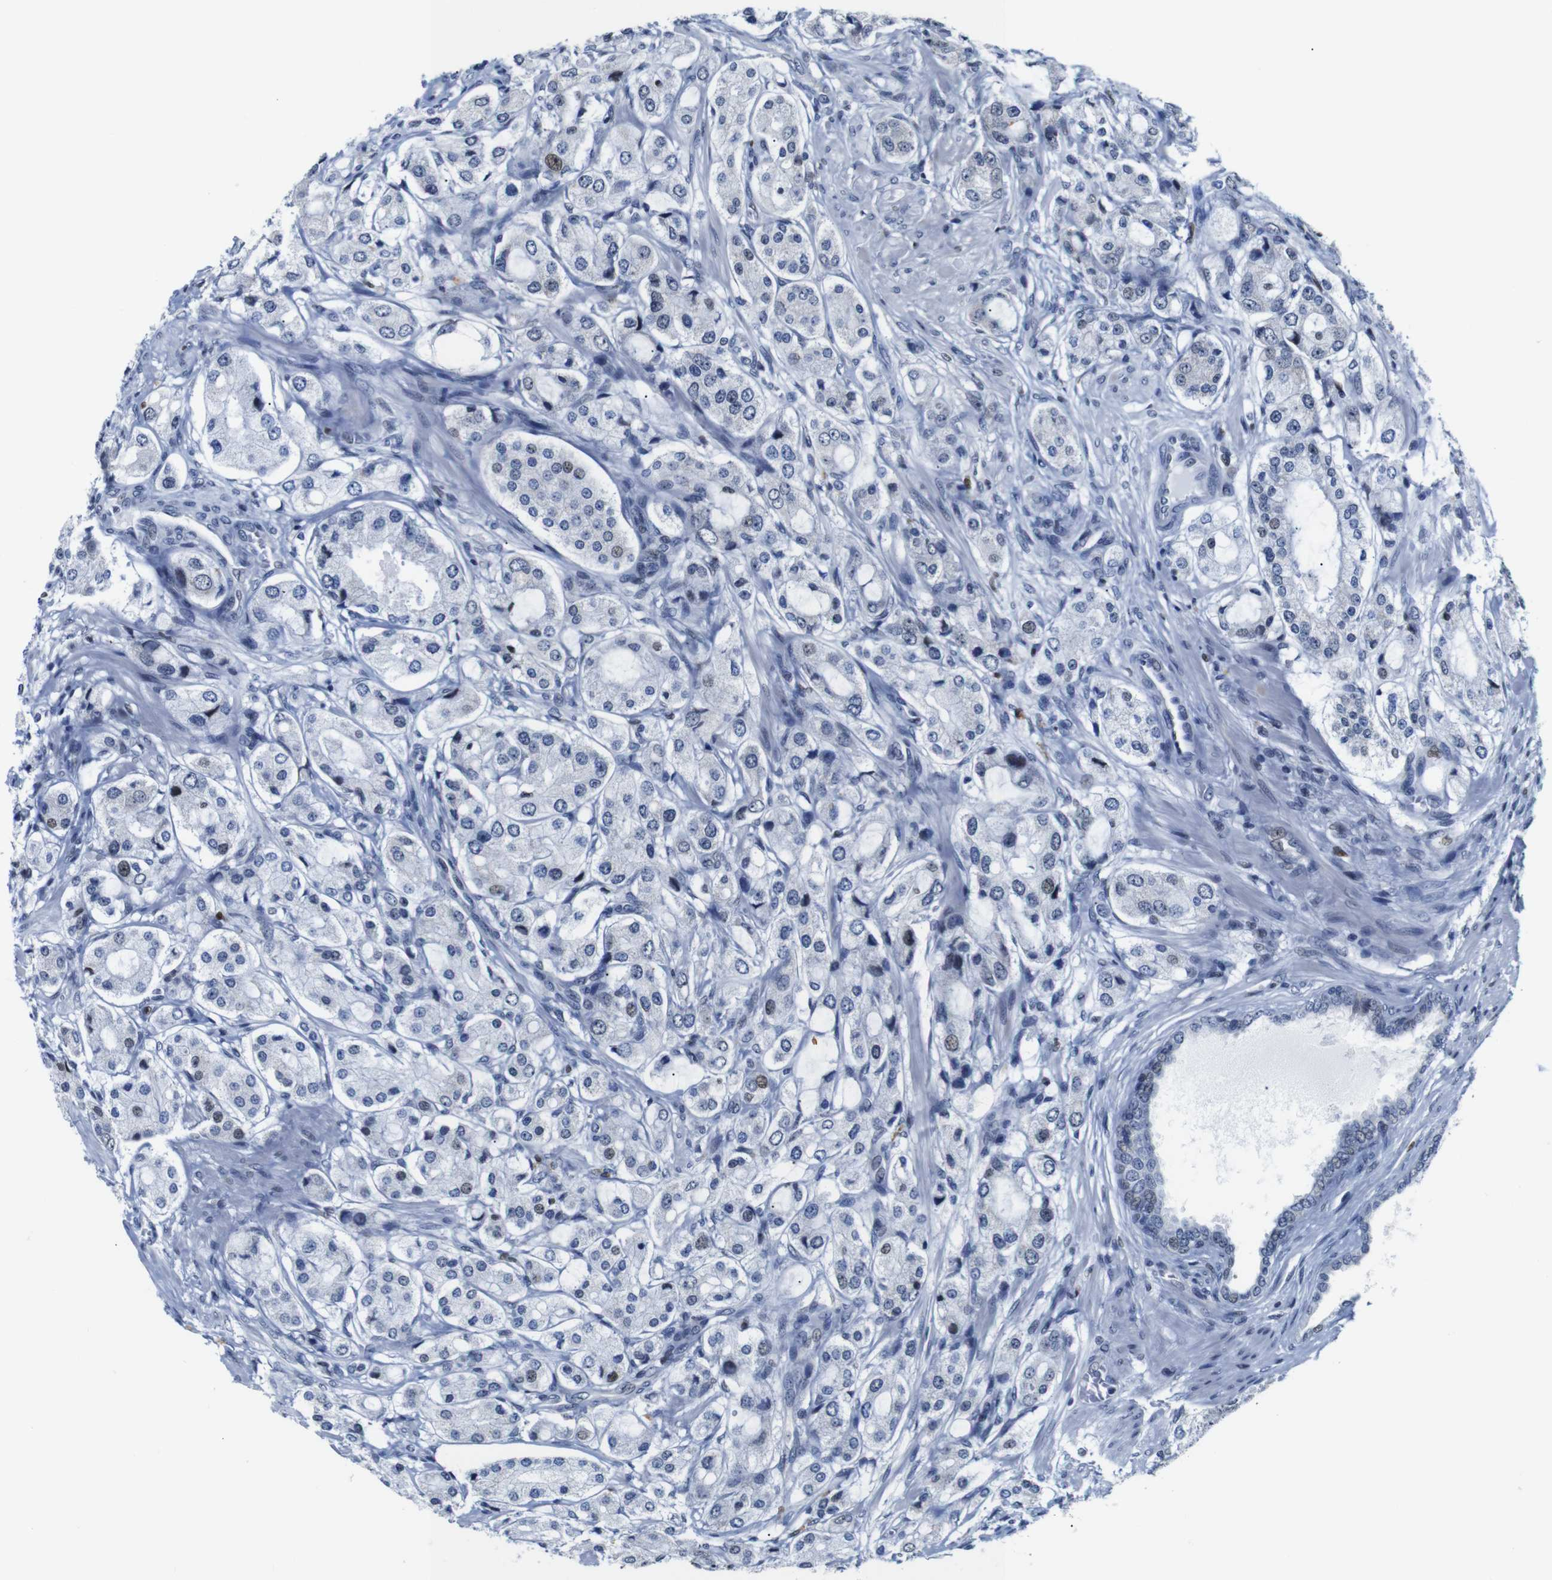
{"staining": {"intensity": "negative", "quantity": "none", "location": "none"}, "tissue": "prostate cancer", "cell_type": "Tumor cells", "image_type": "cancer", "snomed": [{"axis": "morphology", "description": "Adenocarcinoma, High grade"}, {"axis": "topography", "description": "Prostate"}], "caption": "Image shows no significant protein expression in tumor cells of prostate high-grade adenocarcinoma.", "gene": "GATA6", "patient": {"sex": "male", "age": 65}}